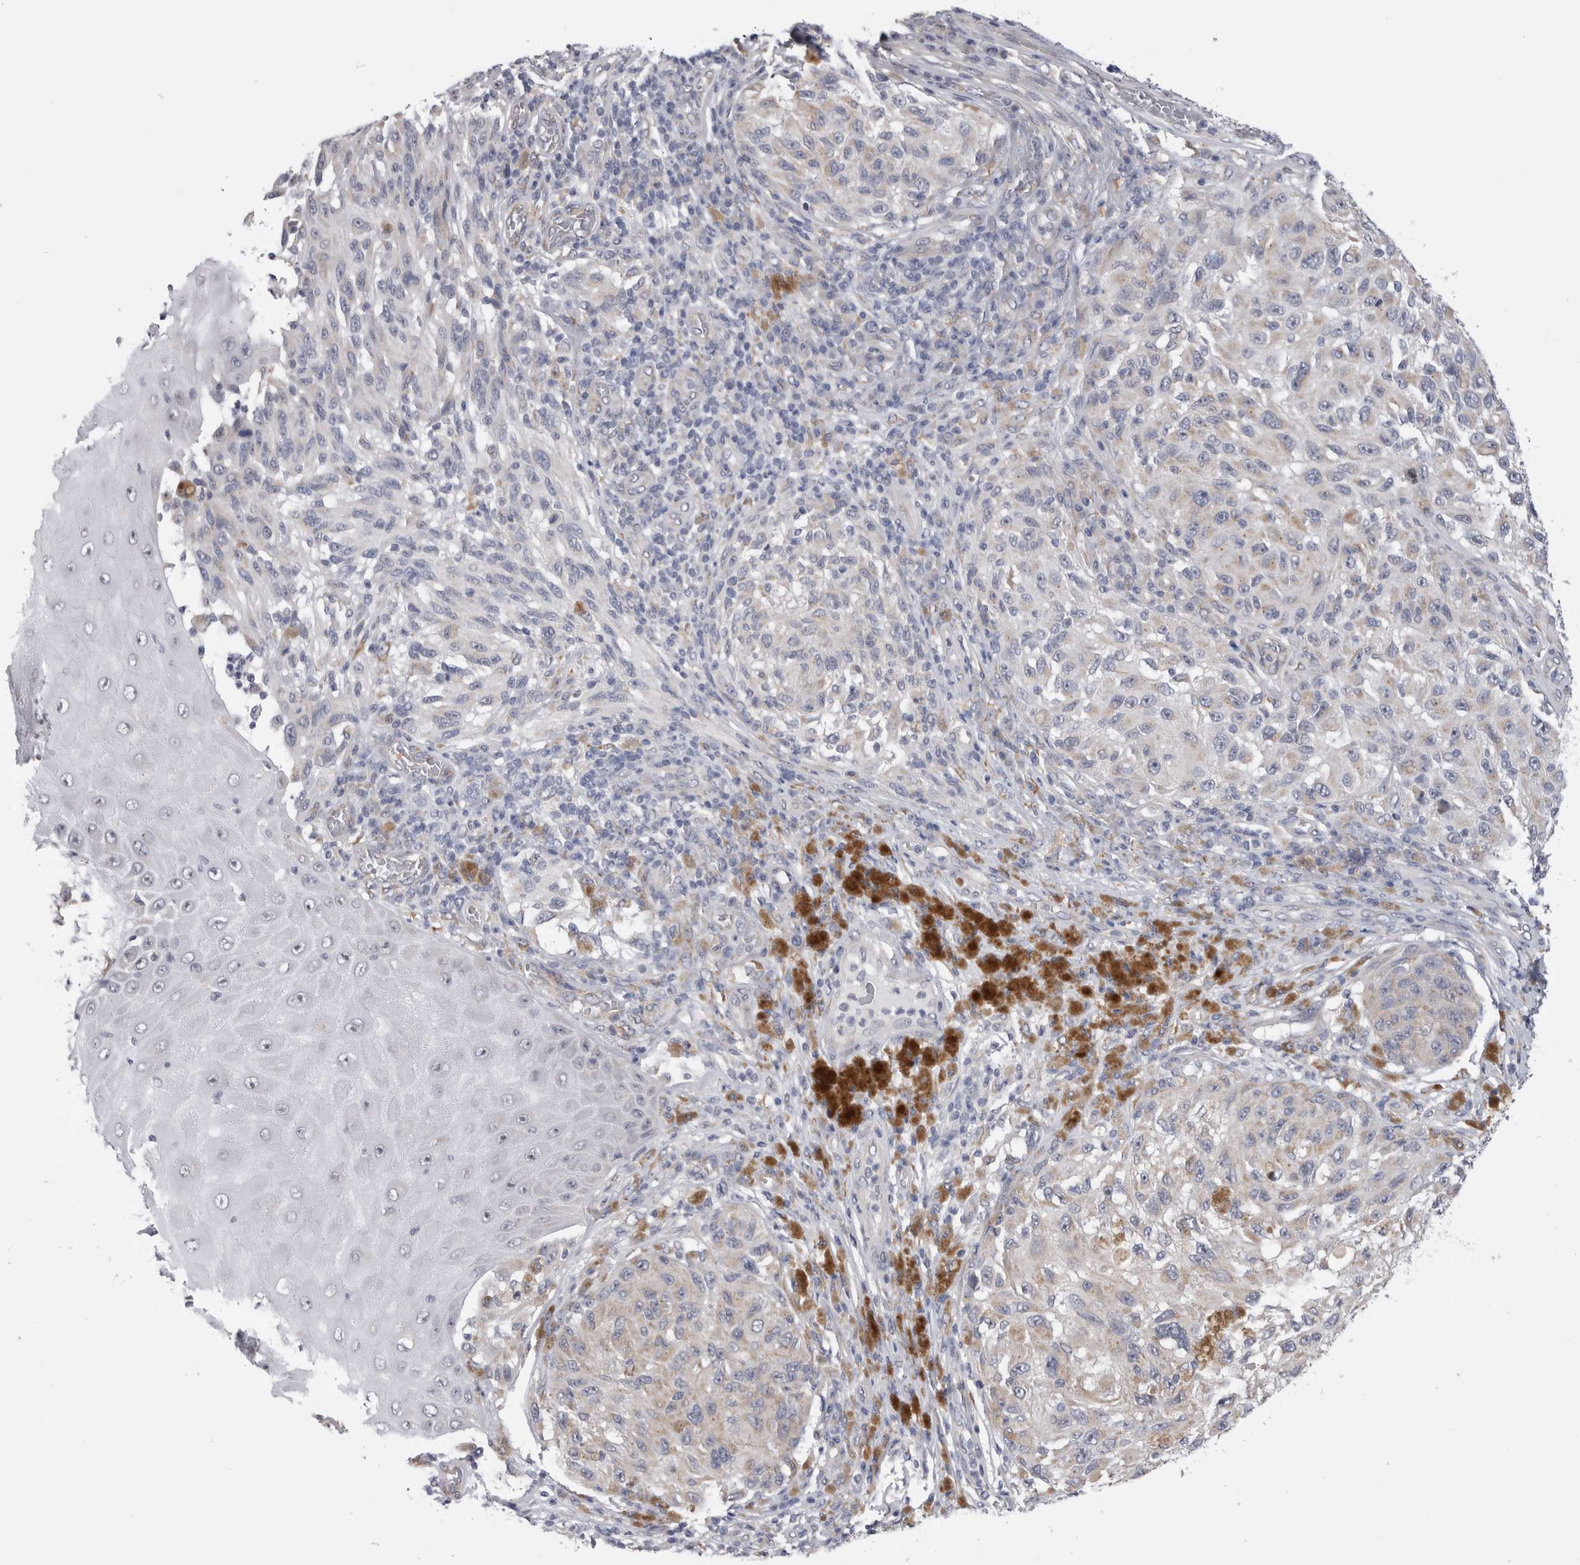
{"staining": {"intensity": "negative", "quantity": "none", "location": "none"}, "tissue": "melanoma", "cell_type": "Tumor cells", "image_type": "cancer", "snomed": [{"axis": "morphology", "description": "Malignant melanoma, NOS"}, {"axis": "topography", "description": "Skin"}], "caption": "A high-resolution histopathology image shows IHC staining of melanoma, which reveals no significant staining in tumor cells. (DAB (3,3'-diaminobenzidine) IHC with hematoxylin counter stain).", "gene": "ARHGAP29", "patient": {"sex": "female", "age": 73}}